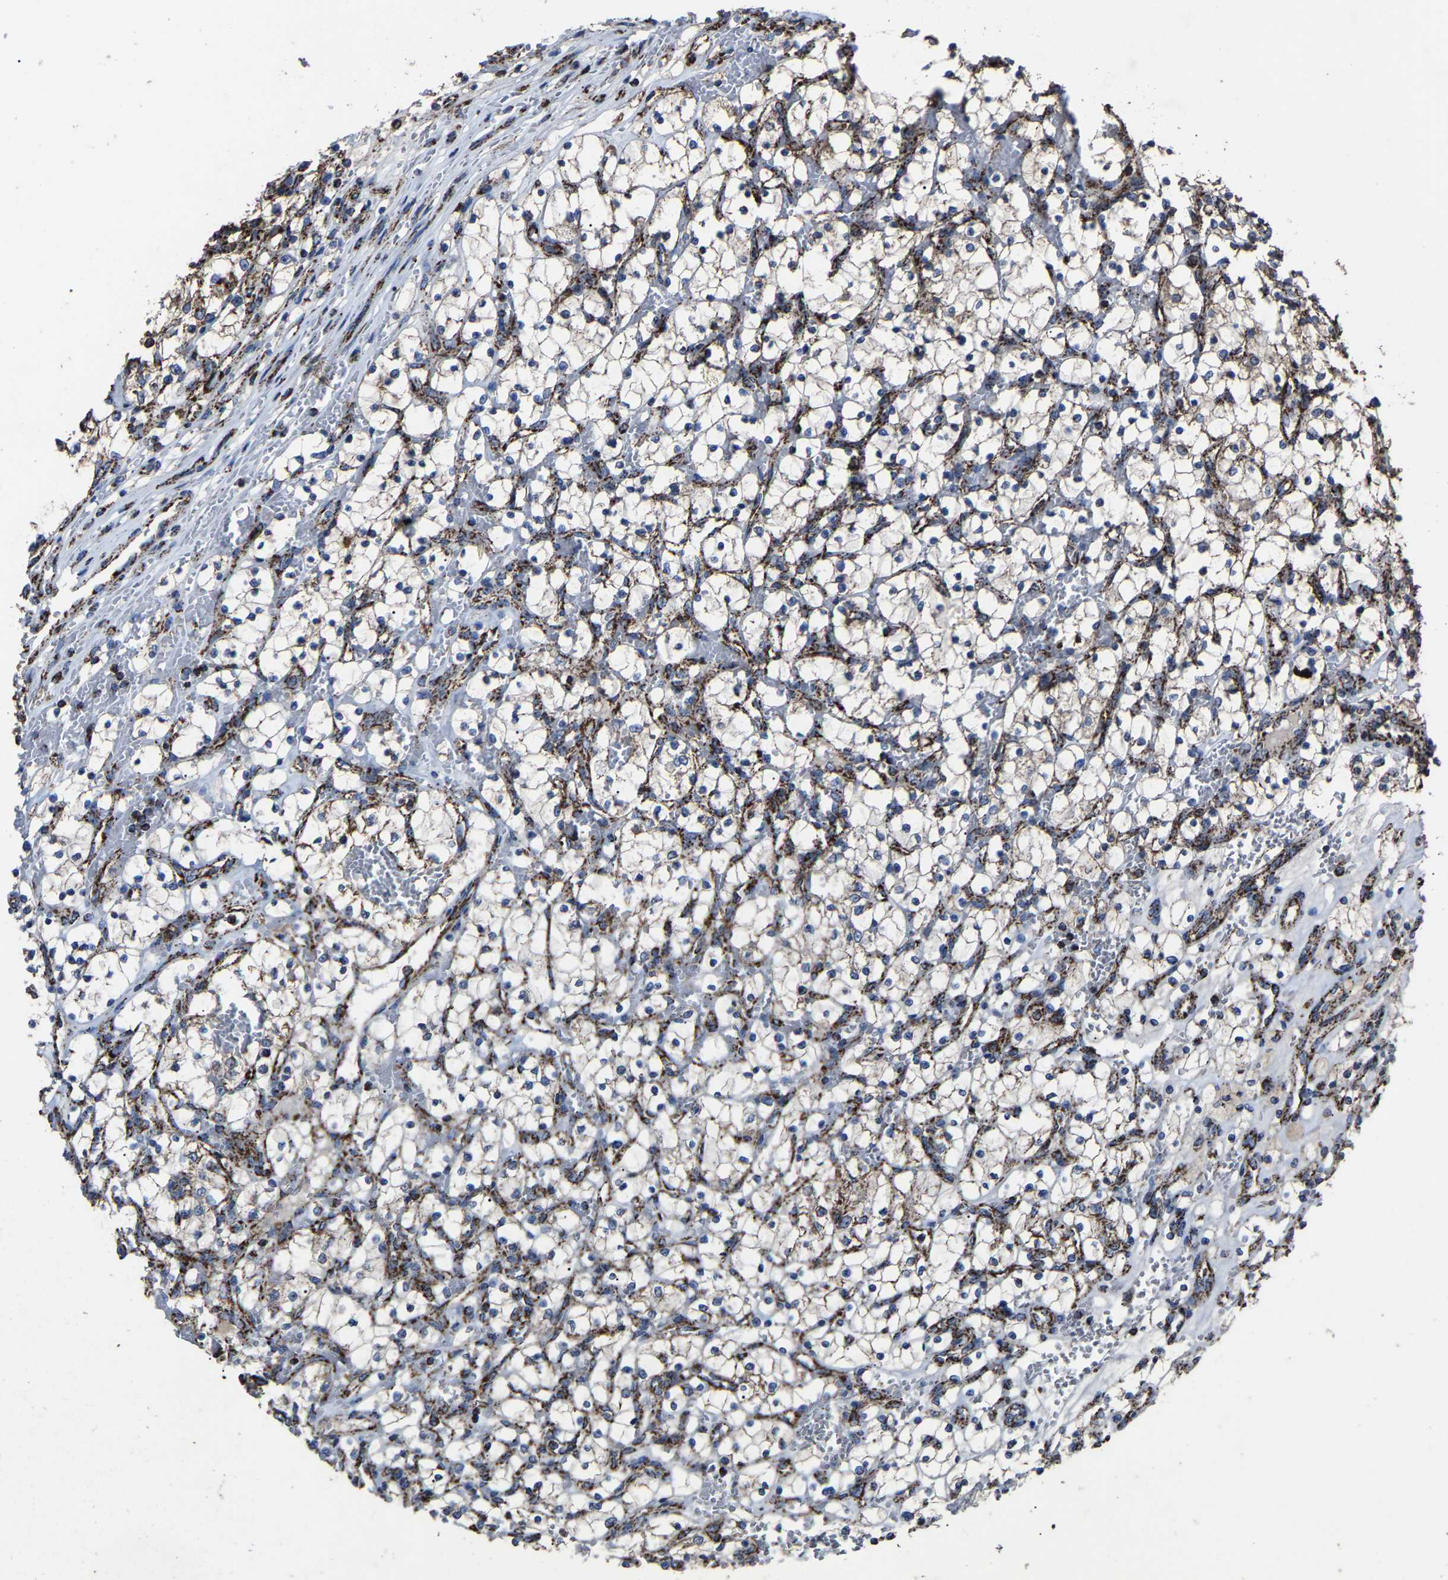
{"staining": {"intensity": "negative", "quantity": "none", "location": "none"}, "tissue": "renal cancer", "cell_type": "Tumor cells", "image_type": "cancer", "snomed": [{"axis": "morphology", "description": "Adenocarcinoma, NOS"}, {"axis": "topography", "description": "Kidney"}], "caption": "The micrograph displays no significant positivity in tumor cells of renal cancer.", "gene": "NDUFV3", "patient": {"sex": "female", "age": 69}}